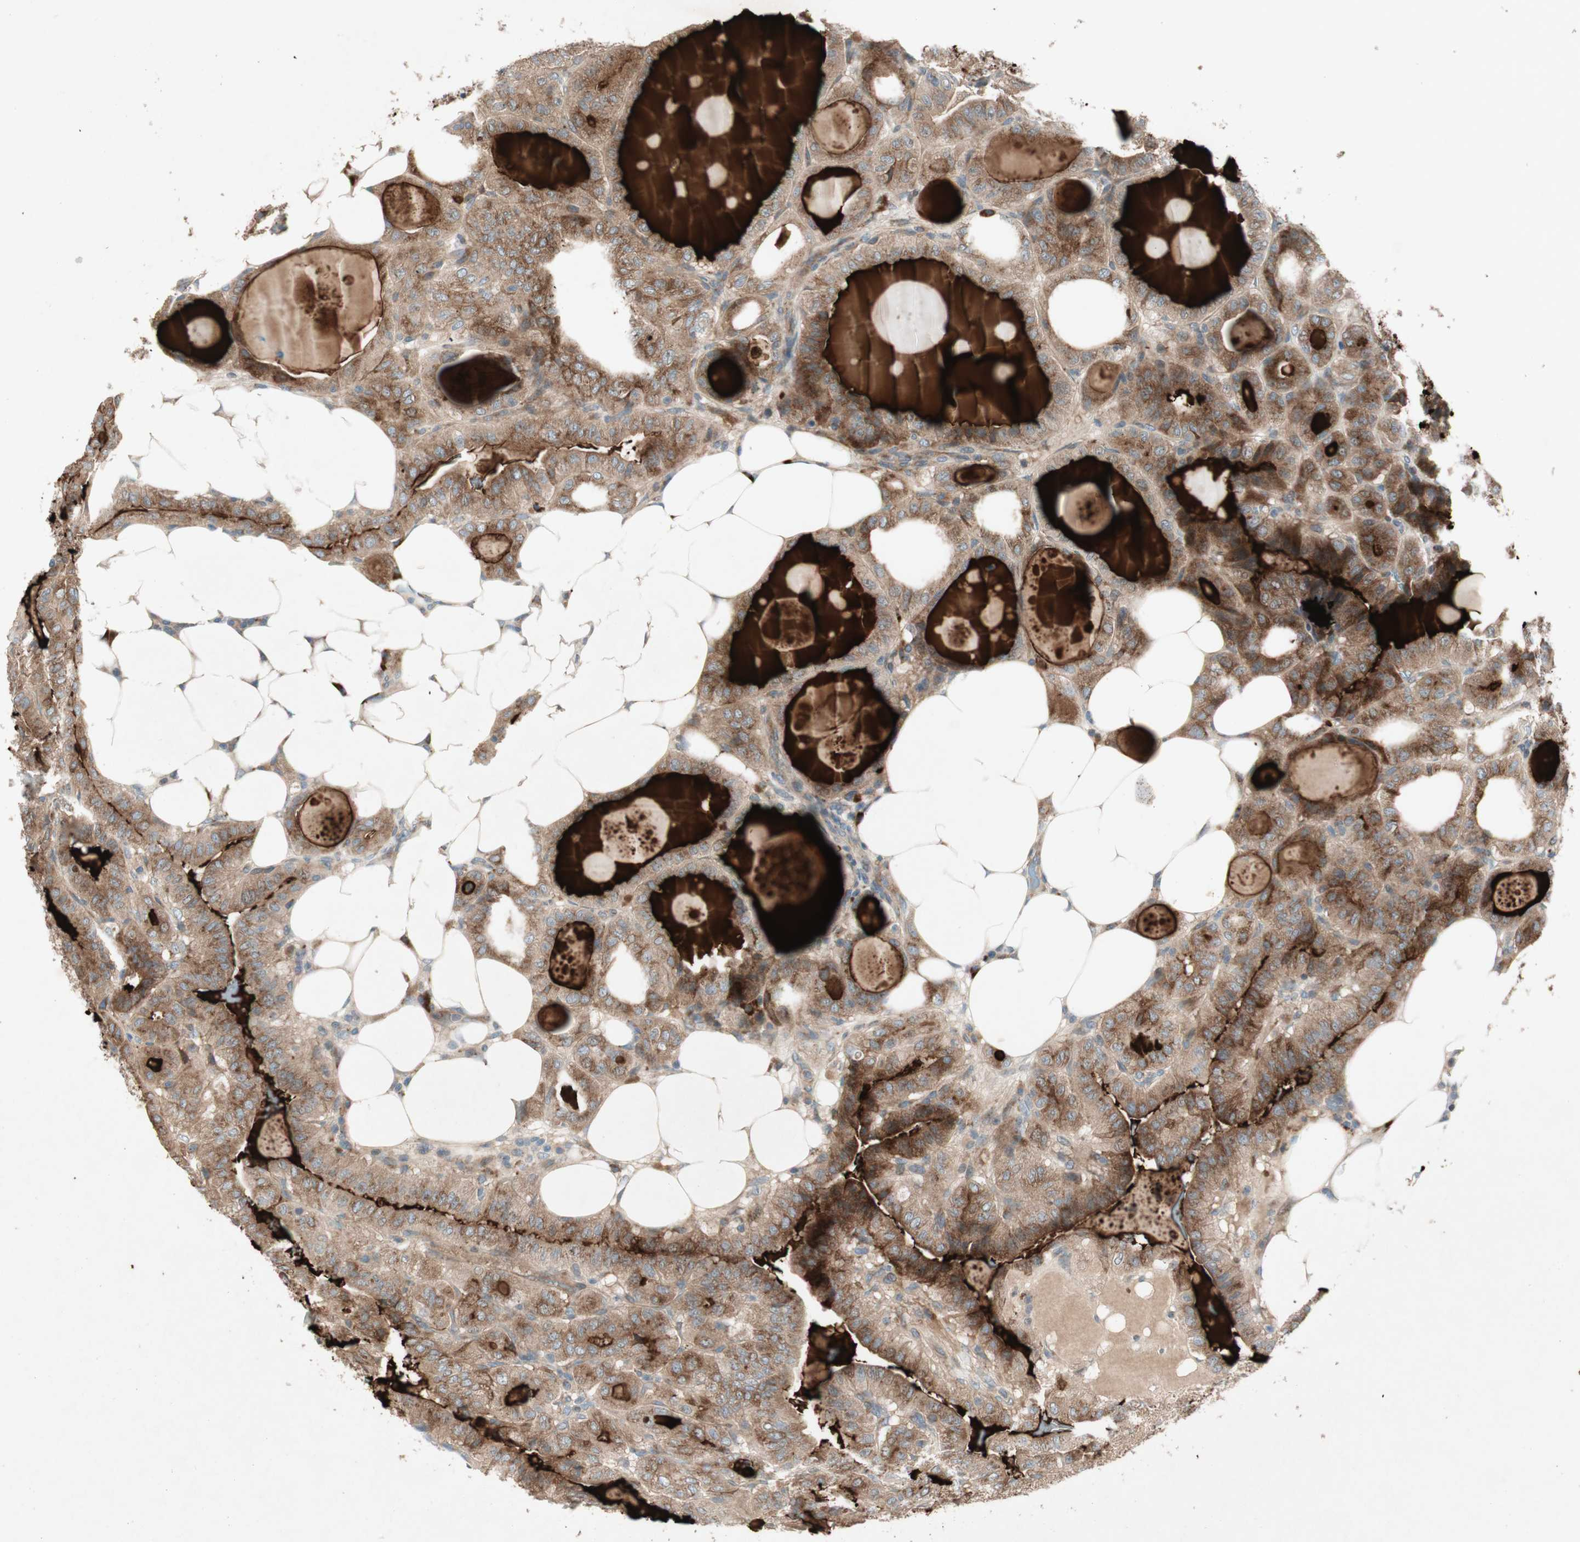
{"staining": {"intensity": "moderate", "quantity": ">75%", "location": "cytoplasmic/membranous"}, "tissue": "thyroid cancer", "cell_type": "Tumor cells", "image_type": "cancer", "snomed": [{"axis": "morphology", "description": "Papillary adenocarcinoma, NOS"}, {"axis": "topography", "description": "Thyroid gland"}], "caption": "There is medium levels of moderate cytoplasmic/membranous expression in tumor cells of thyroid cancer, as demonstrated by immunohistochemical staining (brown color).", "gene": "APOO", "patient": {"sex": "male", "age": 77}}